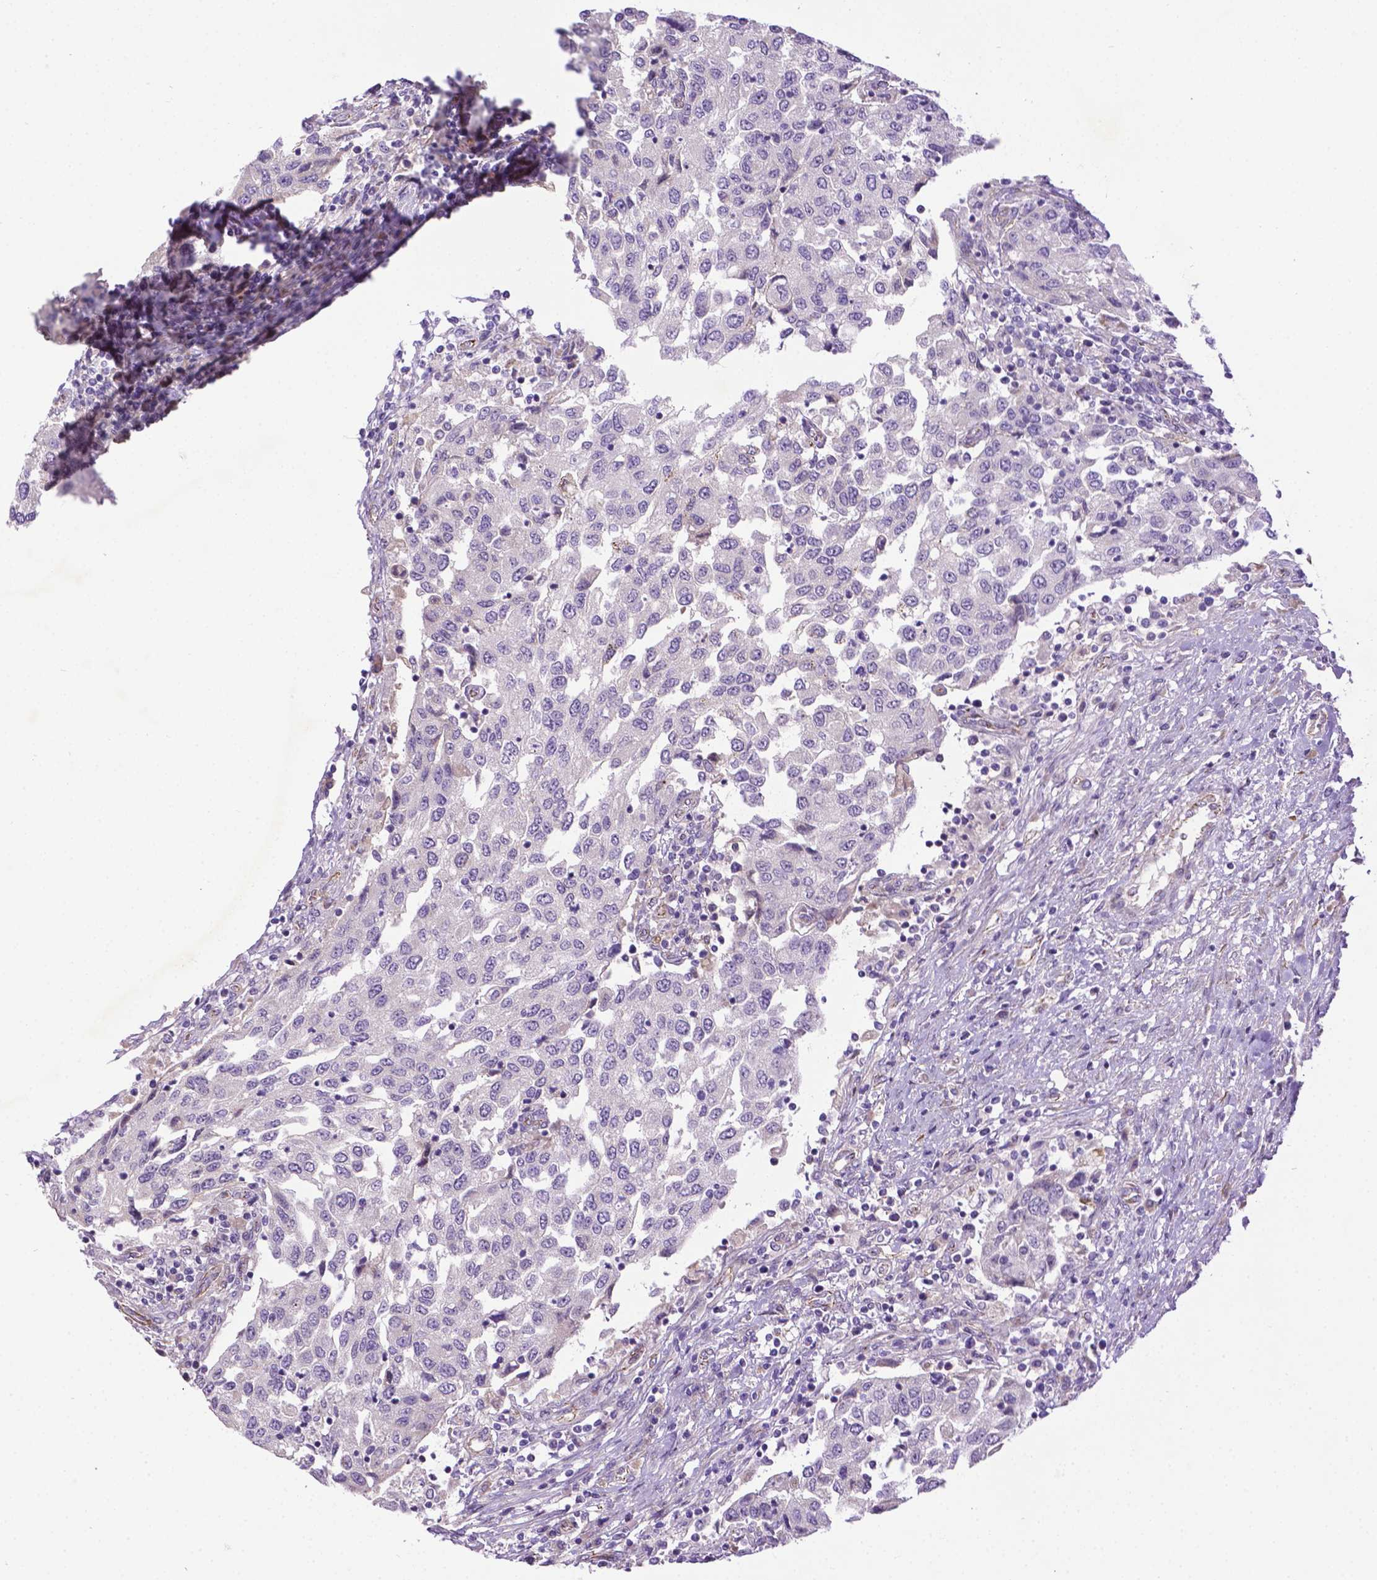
{"staining": {"intensity": "negative", "quantity": "none", "location": "none"}, "tissue": "urothelial cancer", "cell_type": "Tumor cells", "image_type": "cancer", "snomed": [{"axis": "morphology", "description": "Urothelial carcinoma, High grade"}, {"axis": "topography", "description": "Urinary bladder"}], "caption": "High-grade urothelial carcinoma was stained to show a protein in brown. There is no significant positivity in tumor cells.", "gene": "CCER2", "patient": {"sex": "female", "age": 78}}